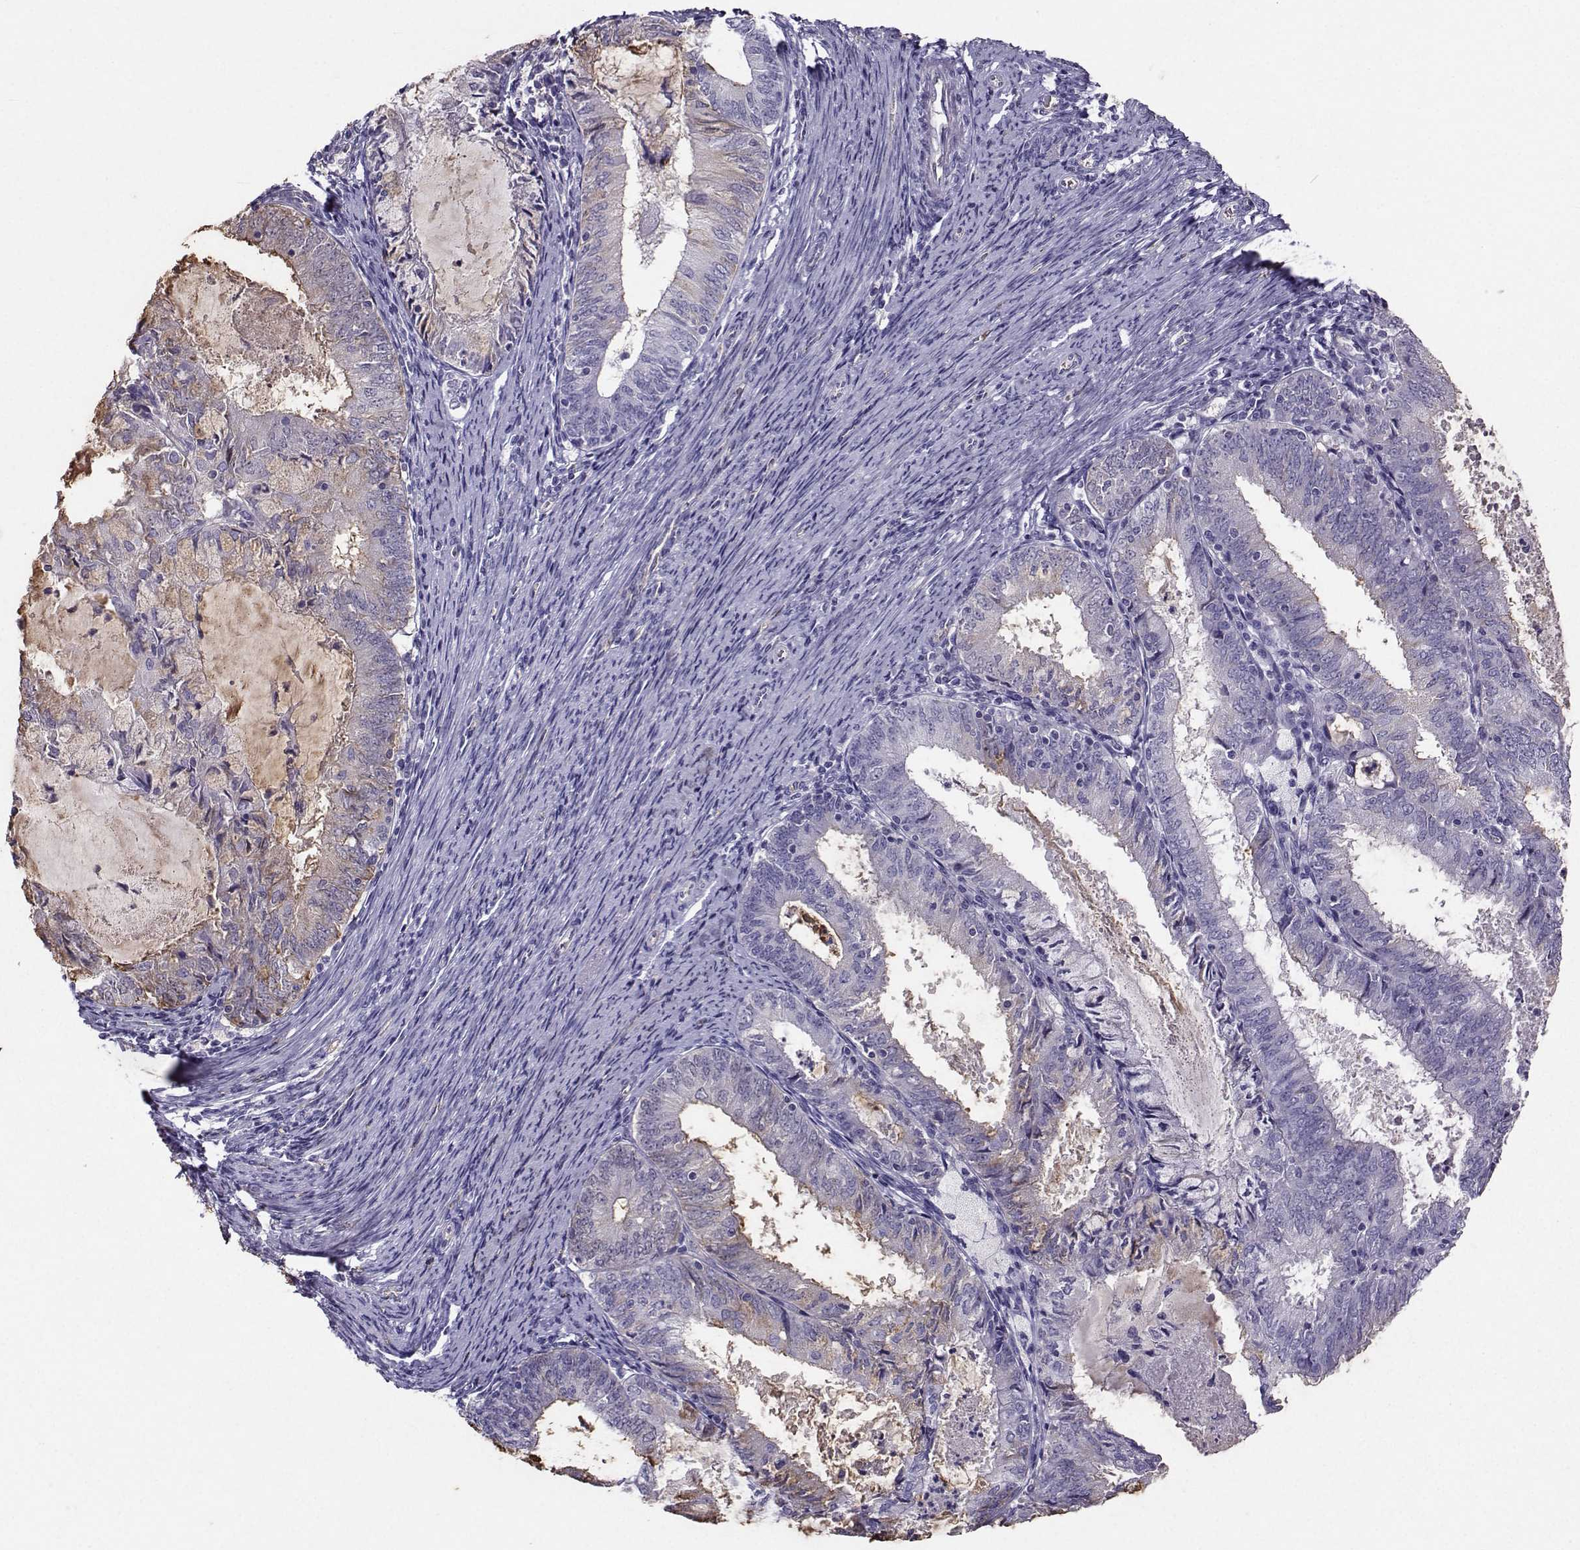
{"staining": {"intensity": "moderate", "quantity": "25%-75%", "location": "cytoplasmic/membranous"}, "tissue": "endometrial cancer", "cell_type": "Tumor cells", "image_type": "cancer", "snomed": [{"axis": "morphology", "description": "Adenocarcinoma, NOS"}, {"axis": "topography", "description": "Endometrium"}], "caption": "Endometrial cancer was stained to show a protein in brown. There is medium levels of moderate cytoplasmic/membranous expression in about 25%-75% of tumor cells.", "gene": "CLUL1", "patient": {"sex": "female", "age": 57}}